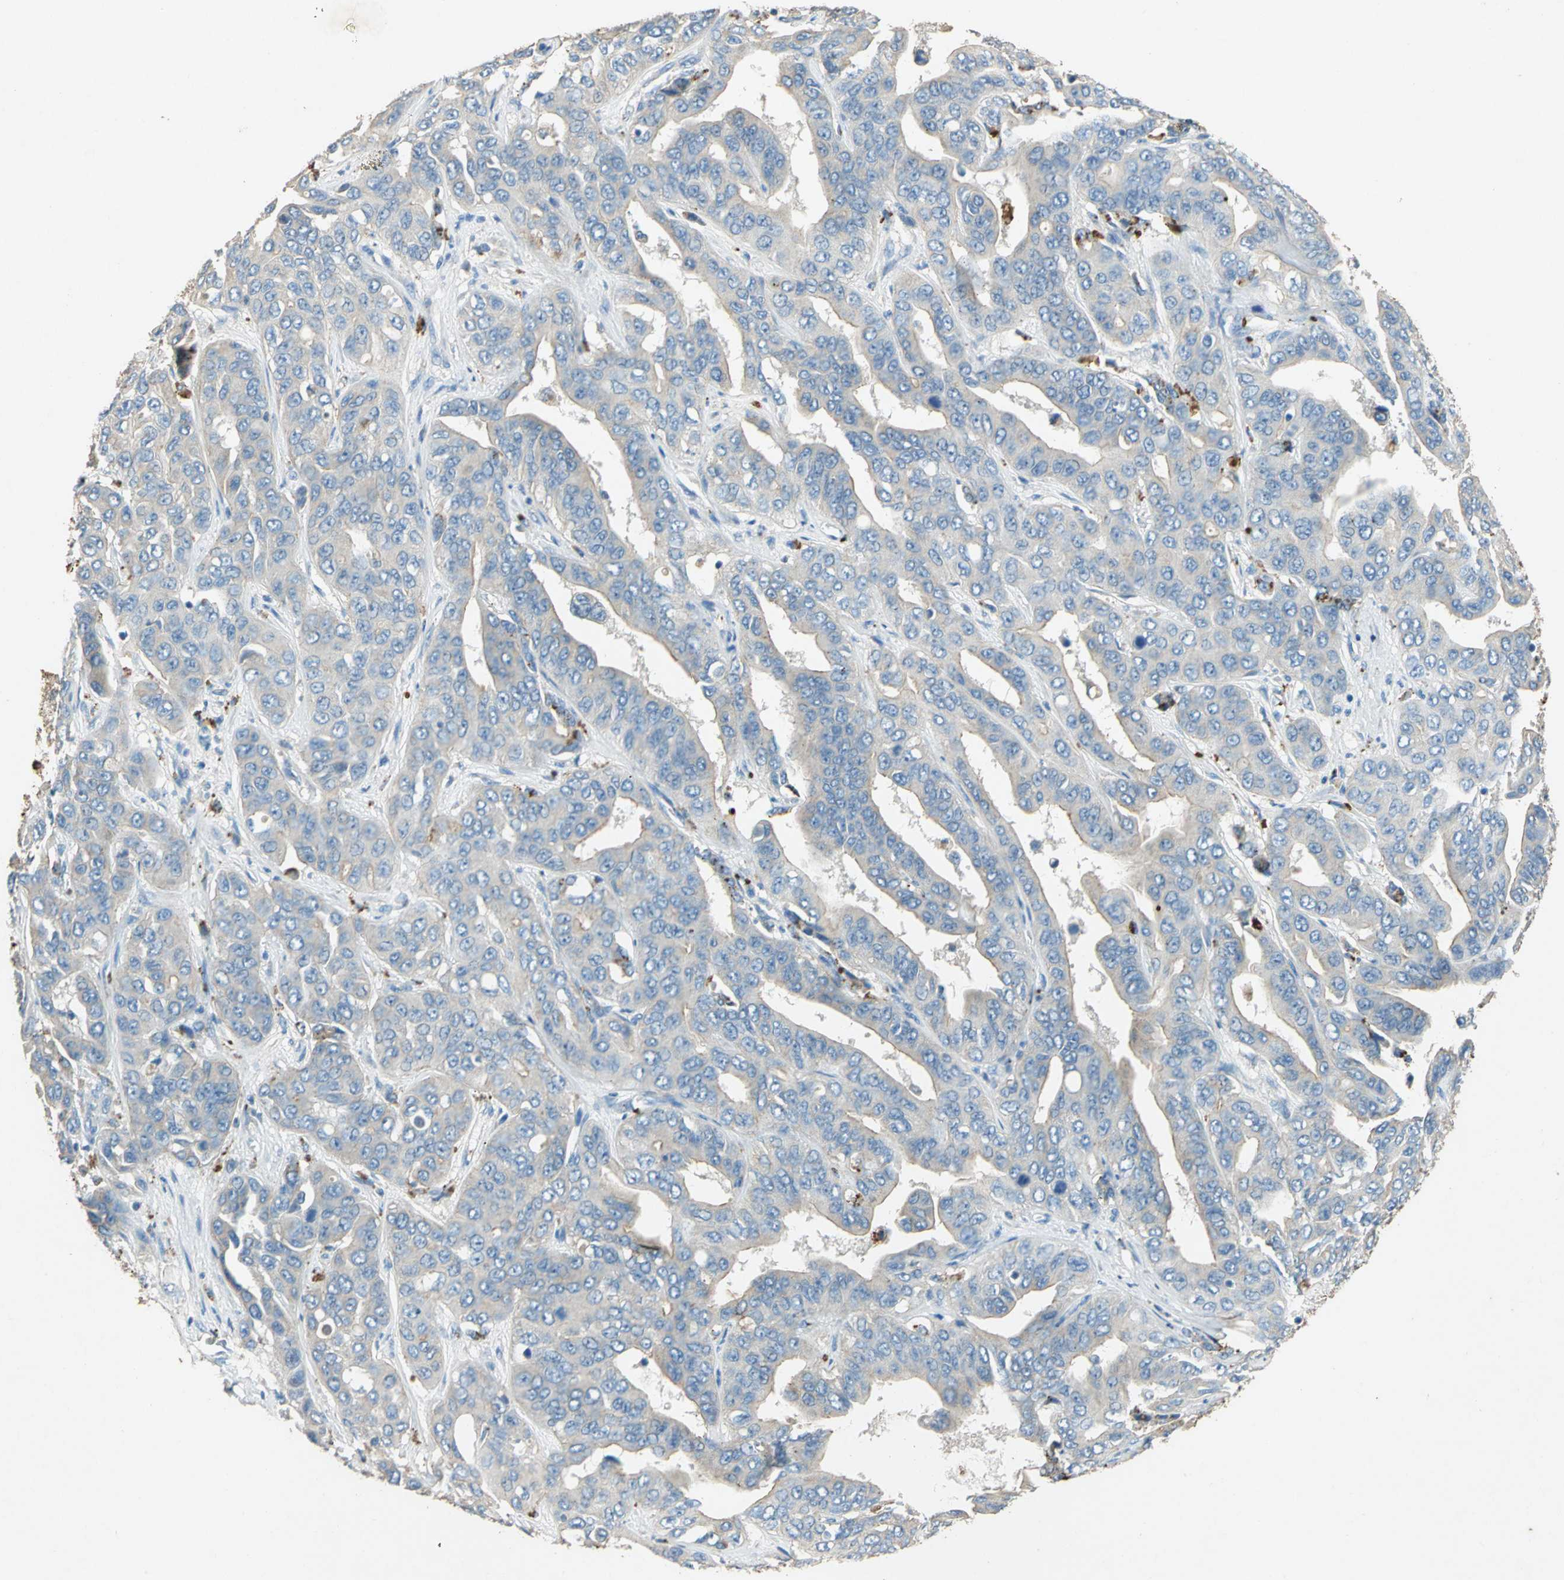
{"staining": {"intensity": "weak", "quantity": ">75%", "location": "cytoplasmic/membranous"}, "tissue": "liver cancer", "cell_type": "Tumor cells", "image_type": "cancer", "snomed": [{"axis": "morphology", "description": "Cholangiocarcinoma"}, {"axis": "topography", "description": "Liver"}], "caption": "Protein expression analysis of cholangiocarcinoma (liver) exhibits weak cytoplasmic/membranous staining in approximately >75% of tumor cells.", "gene": "ADAMTS5", "patient": {"sex": "female", "age": 52}}